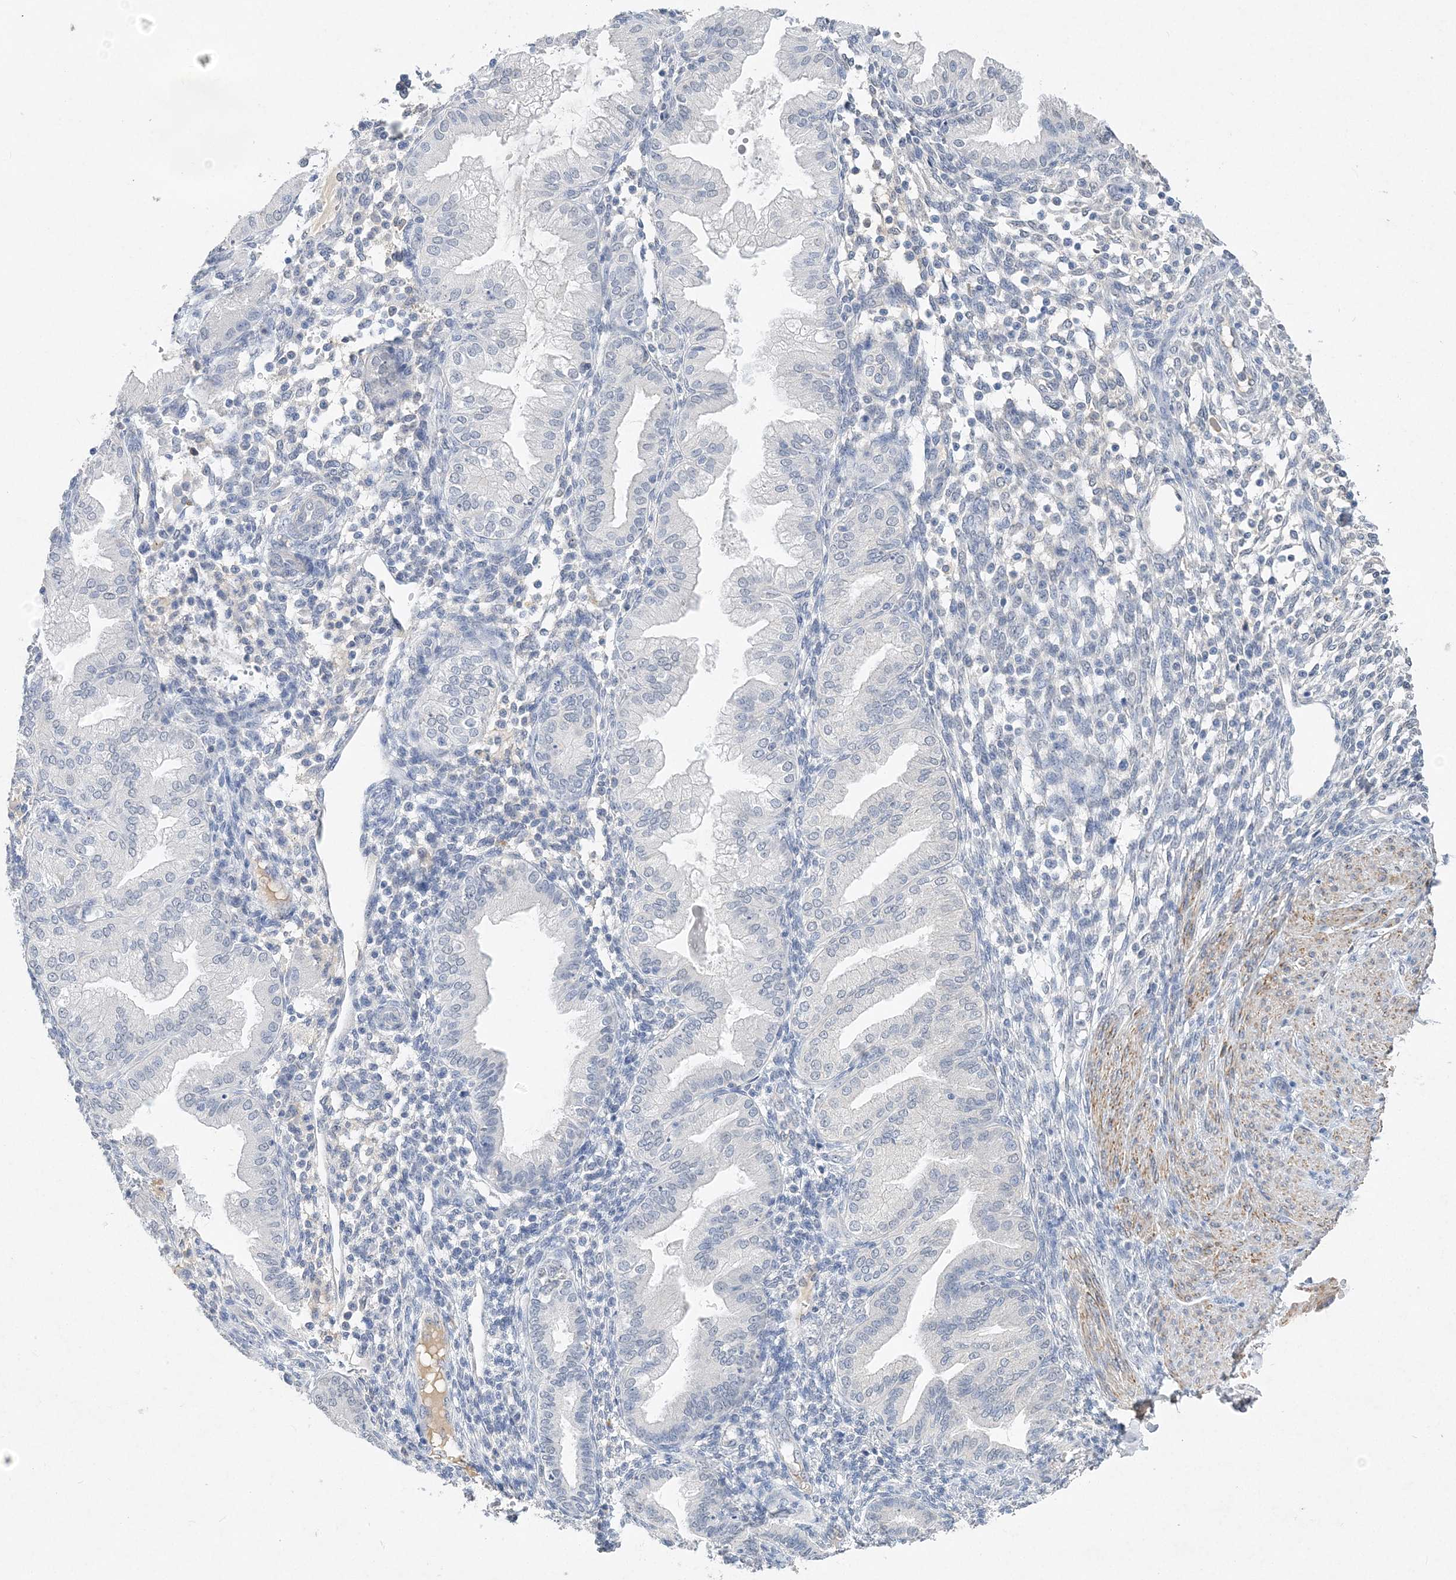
{"staining": {"intensity": "negative", "quantity": "none", "location": "none"}, "tissue": "endometrium", "cell_type": "Cells in endometrial stroma", "image_type": "normal", "snomed": [{"axis": "morphology", "description": "Normal tissue, NOS"}, {"axis": "topography", "description": "Endometrium"}], "caption": "Human endometrium stained for a protein using IHC reveals no staining in cells in endometrial stroma.", "gene": "C11orf58", "patient": {"sex": "female", "age": 53}}